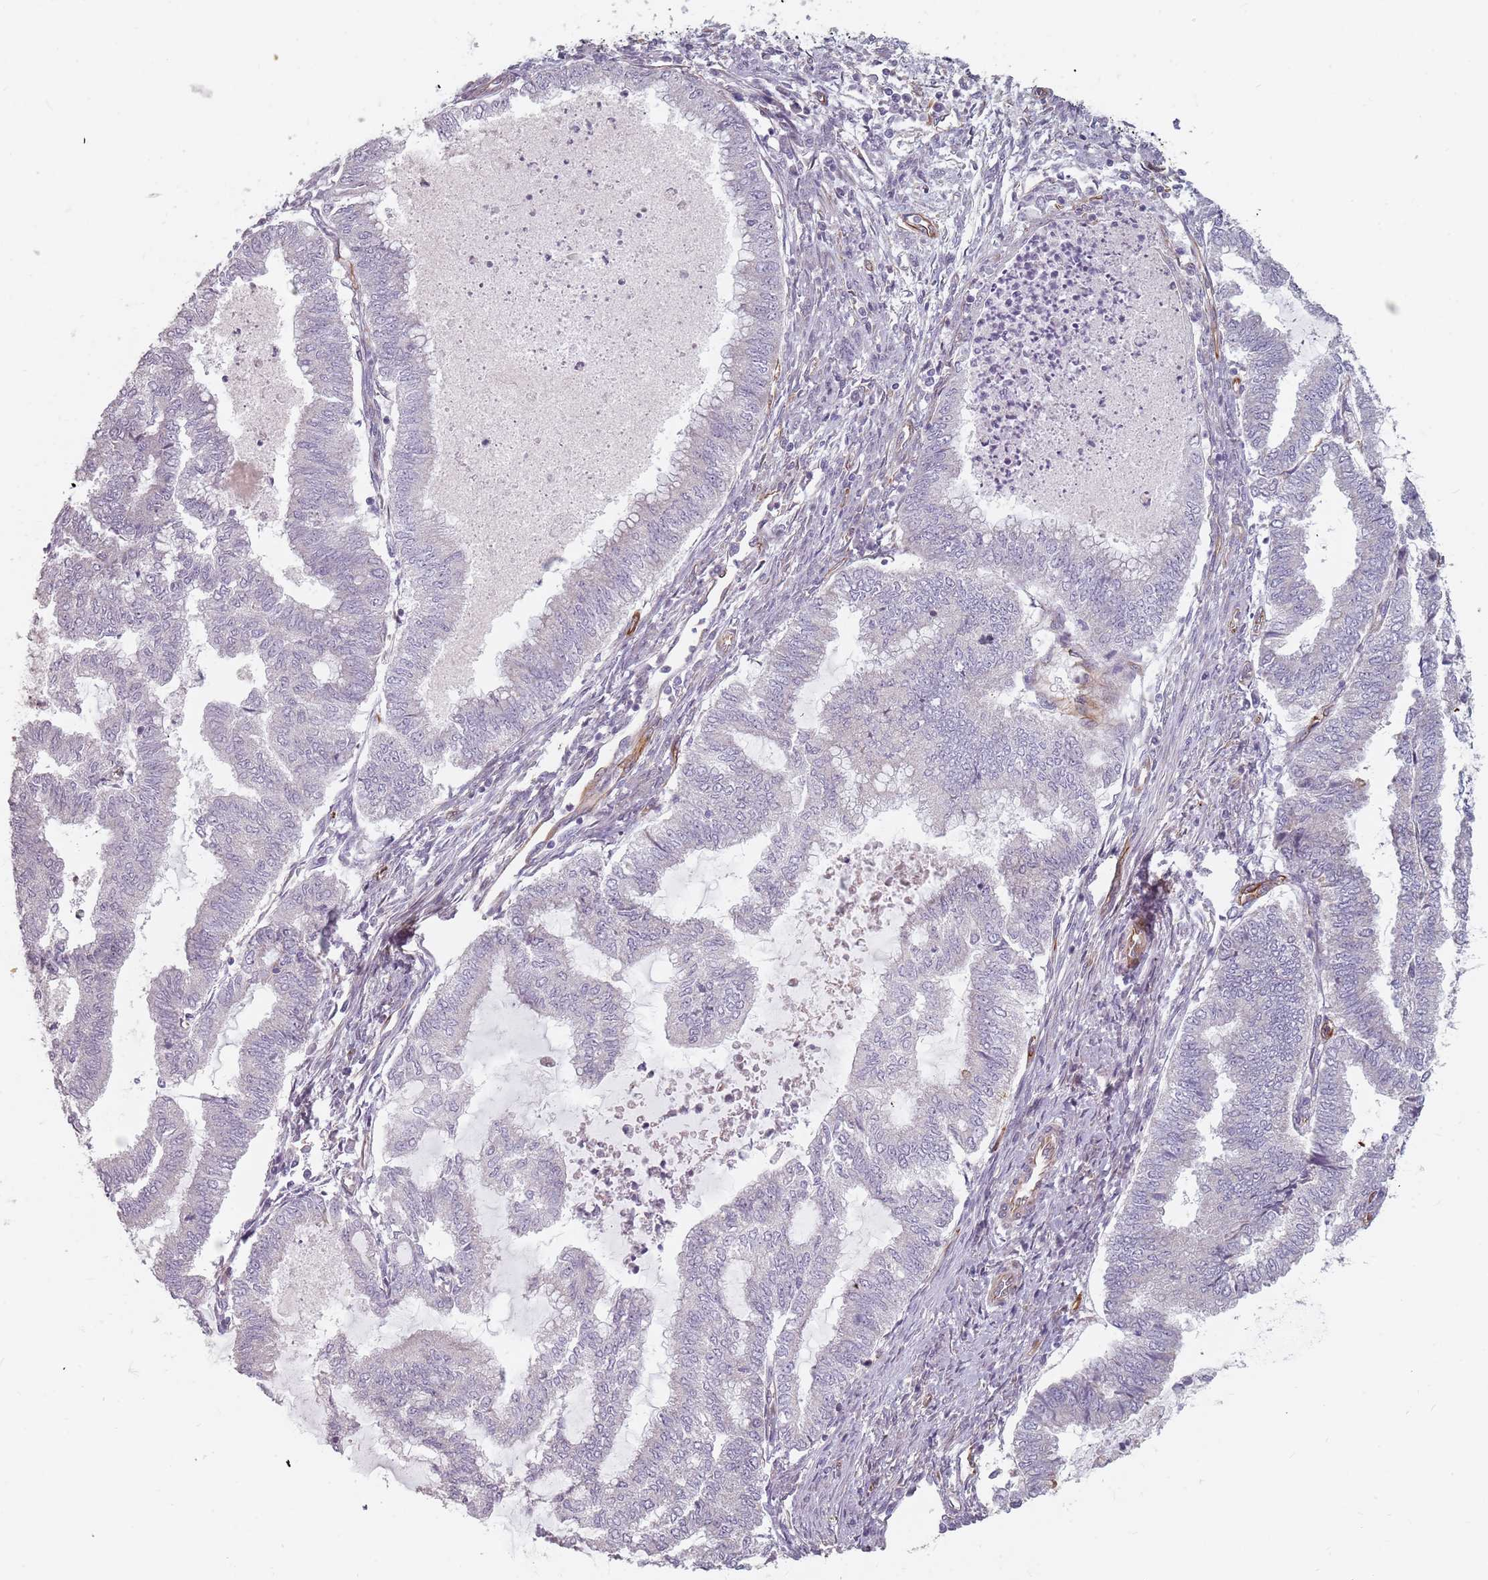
{"staining": {"intensity": "negative", "quantity": "none", "location": "none"}, "tissue": "endometrial cancer", "cell_type": "Tumor cells", "image_type": "cancer", "snomed": [{"axis": "morphology", "description": "Adenocarcinoma, NOS"}, {"axis": "topography", "description": "Endometrium"}], "caption": "Immunohistochemistry (IHC) image of neoplastic tissue: endometrial cancer stained with DAB displays no significant protein expression in tumor cells. (DAB immunohistochemistry with hematoxylin counter stain).", "gene": "GAS2L3", "patient": {"sex": "female", "age": 79}}